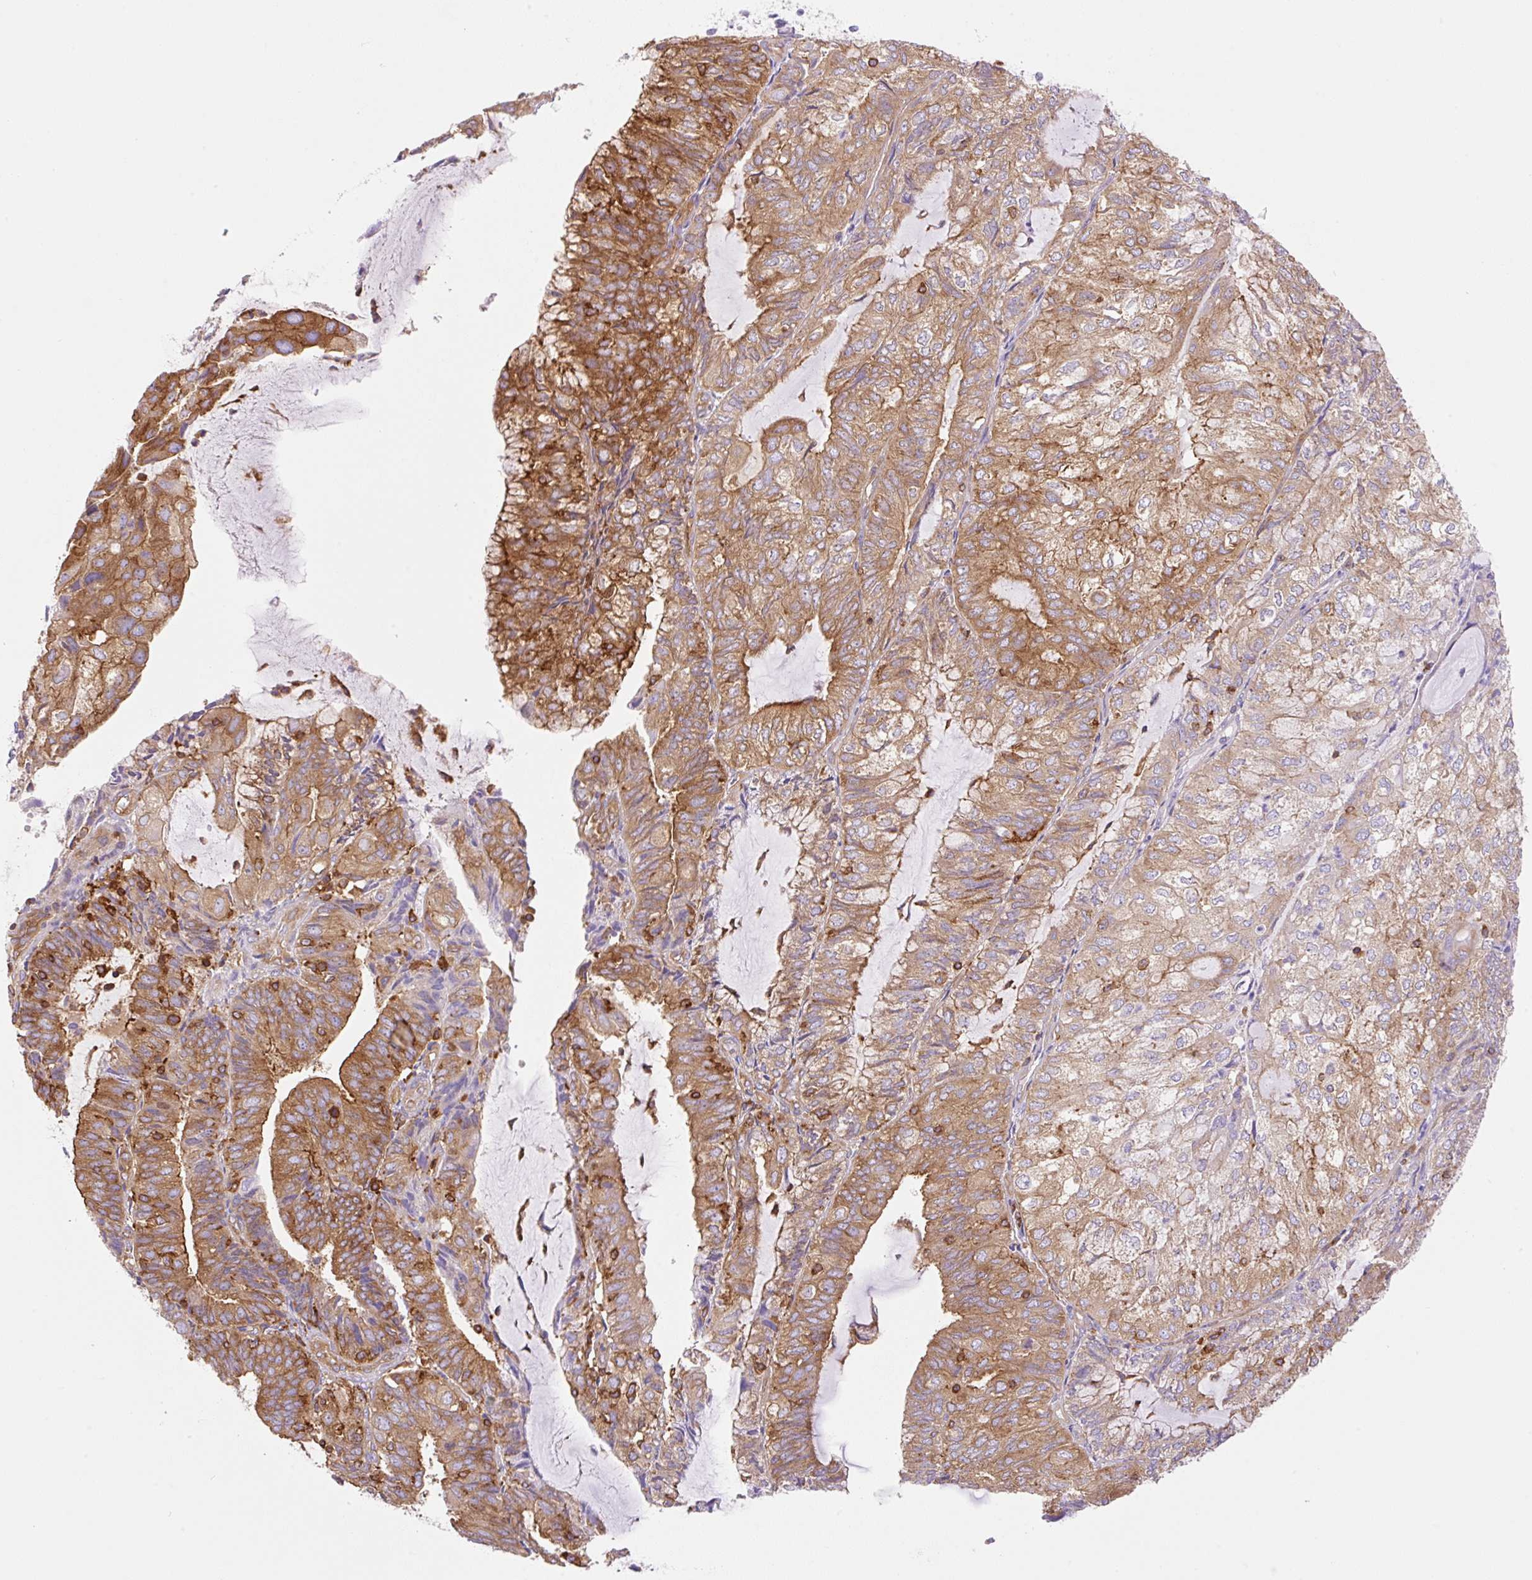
{"staining": {"intensity": "strong", "quantity": ">75%", "location": "cytoplasmic/membranous"}, "tissue": "endometrial cancer", "cell_type": "Tumor cells", "image_type": "cancer", "snomed": [{"axis": "morphology", "description": "Adenocarcinoma, NOS"}, {"axis": "topography", "description": "Endometrium"}], "caption": "Immunohistochemistry of endometrial cancer (adenocarcinoma) displays high levels of strong cytoplasmic/membranous staining in about >75% of tumor cells. Nuclei are stained in blue.", "gene": "DNM2", "patient": {"sex": "female", "age": 81}}